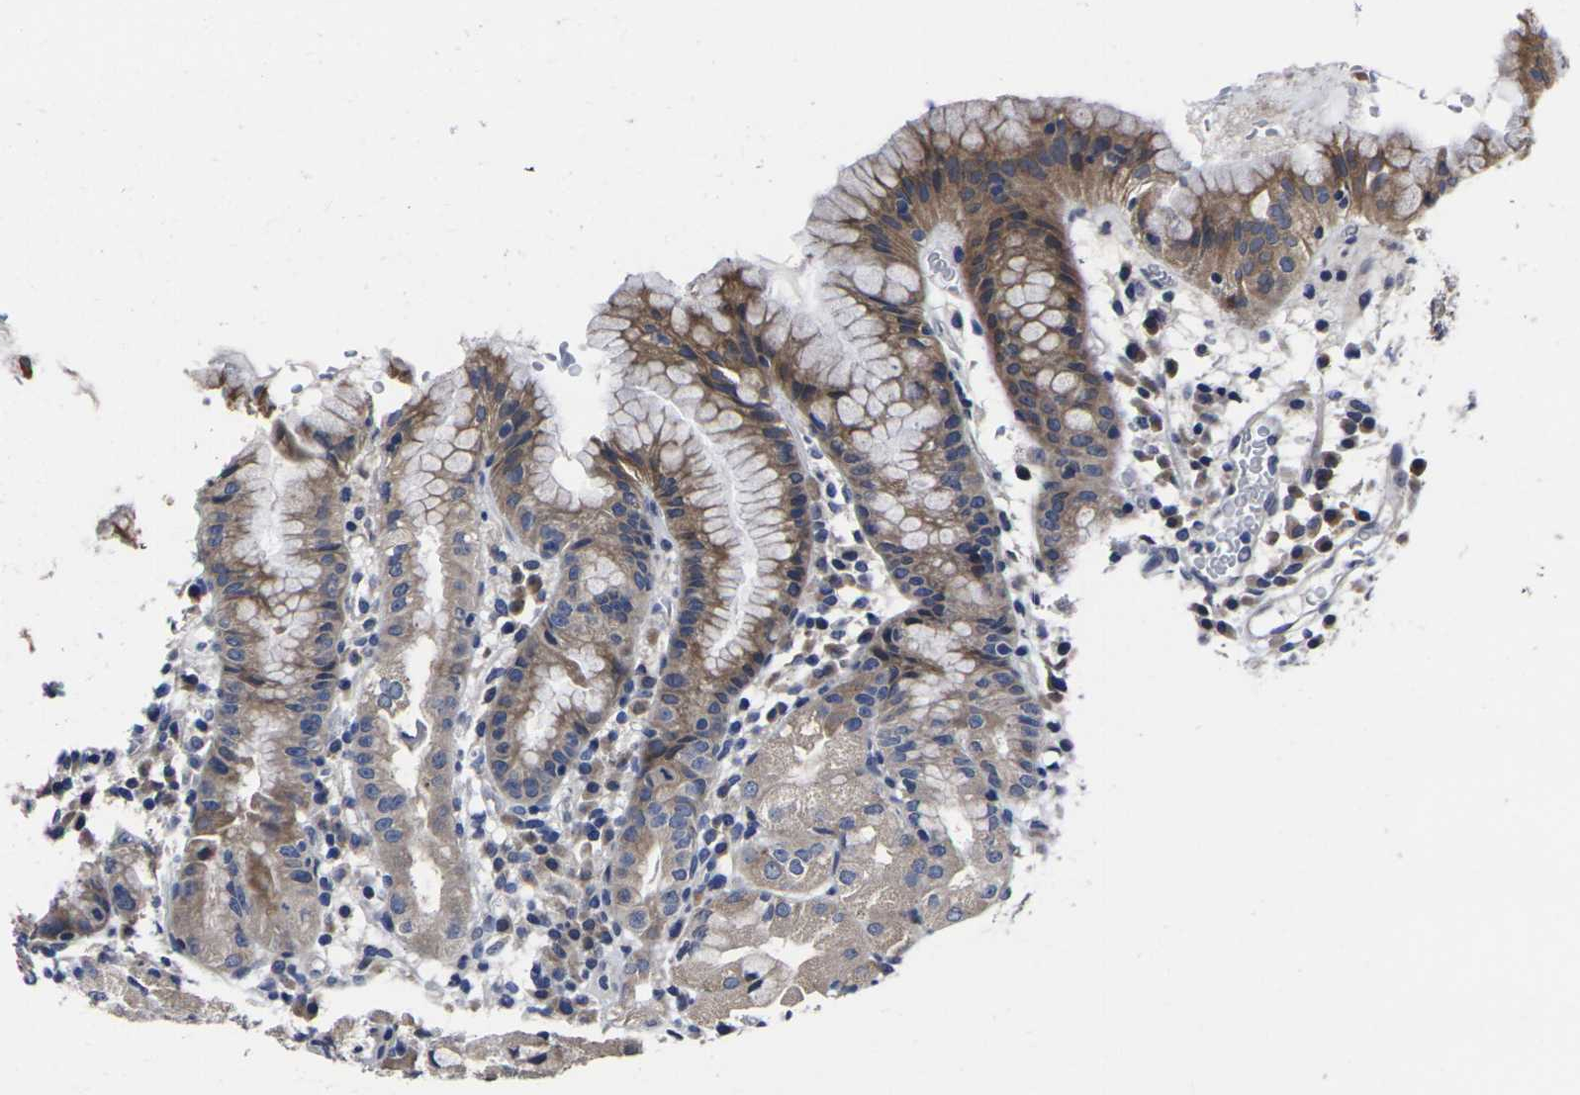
{"staining": {"intensity": "moderate", "quantity": "<25%", "location": "cytoplasmic/membranous"}, "tissue": "stomach", "cell_type": "Glandular cells", "image_type": "normal", "snomed": [{"axis": "morphology", "description": "Normal tissue, NOS"}, {"axis": "topography", "description": "Stomach"}, {"axis": "topography", "description": "Stomach, lower"}], "caption": "Protein expression analysis of benign human stomach reveals moderate cytoplasmic/membranous expression in approximately <25% of glandular cells.", "gene": "CYP2C8", "patient": {"sex": "female", "age": 75}}